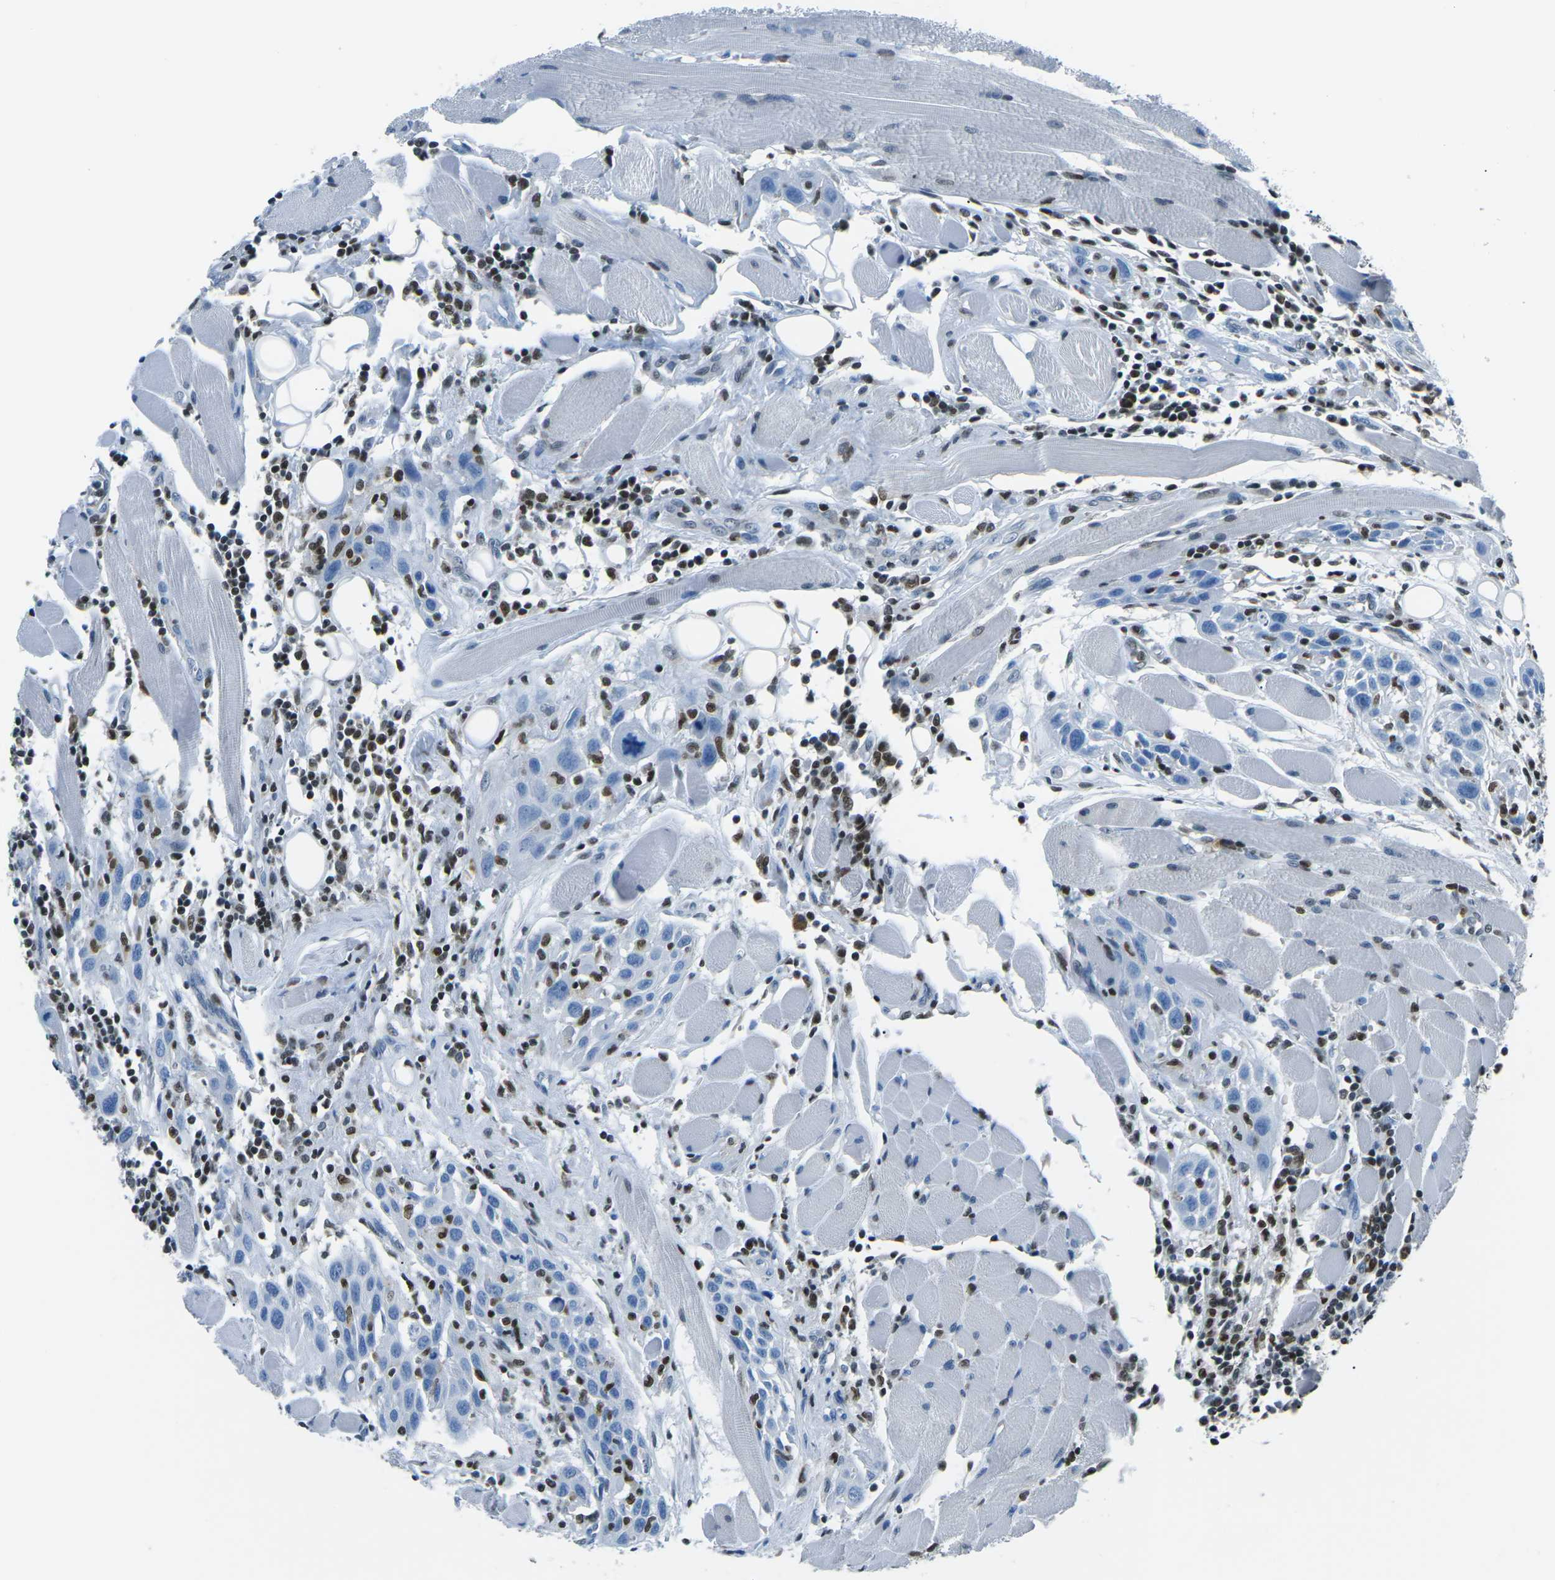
{"staining": {"intensity": "negative", "quantity": "none", "location": "none"}, "tissue": "head and neck cancer", "cell_type": "Tumor cells", "image_type": "cancer", "snomed": [{"axis": "morphology", "description": "Squamous cell carcinoma, NOS"}, {"axis": "topography", "description": "Oral tissue"}, {"axis": "topography", "description": "Head-Neck"}], "caption": "Human head and neck squamous cell carcinoma stained for a protein using immunohistochemistry demonstrates no staining in tumor cells.", "gene": "CELF2", "patient": {"sex": "female", "age": 50}}